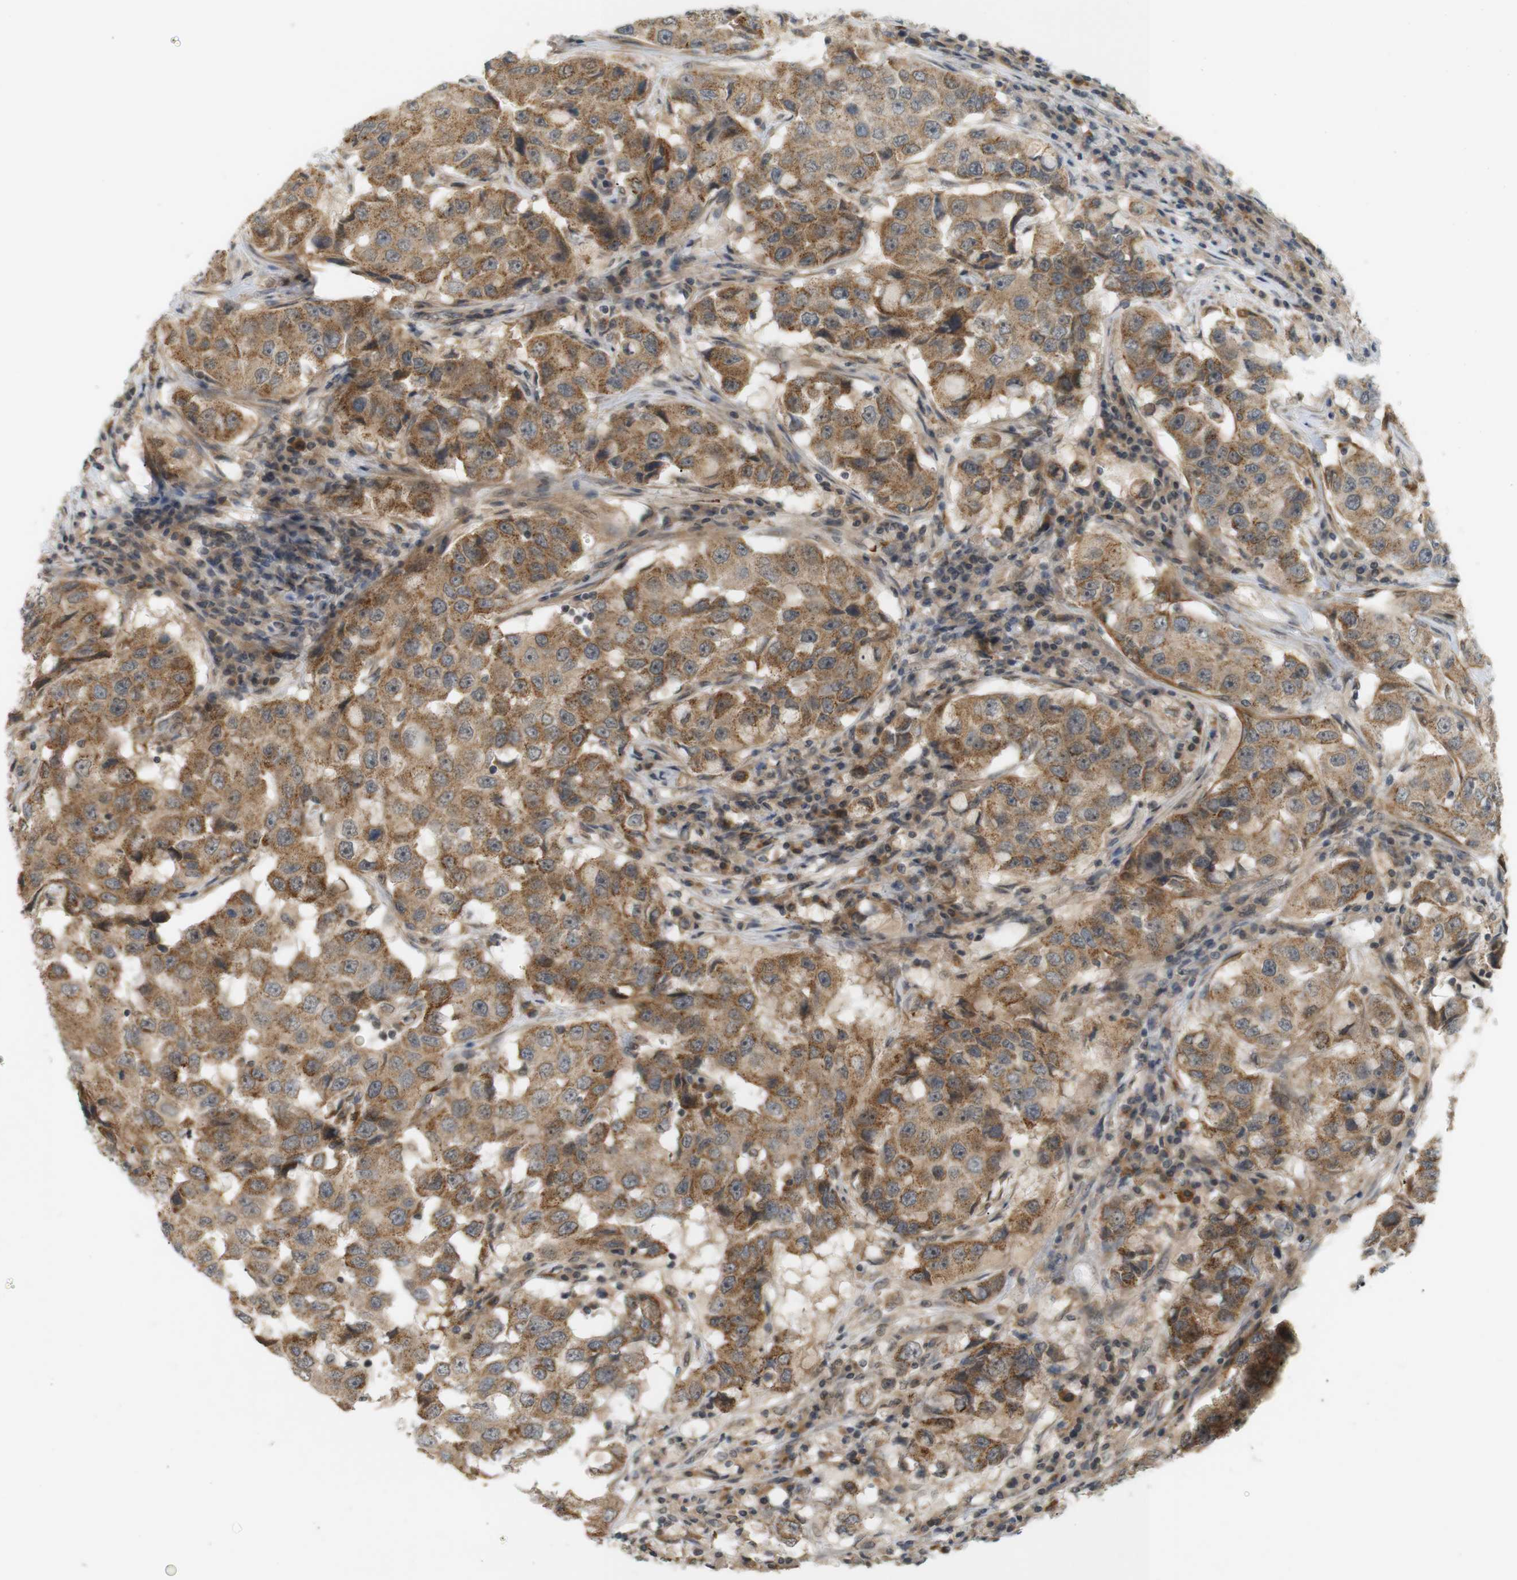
{"staining": {"intensity": "moderate", "quantity": ">75%", "location": "cytoplasmic/membranous"}, "tissue": "breast cancer", "cell_type": "Tumor cells", "image_type": "cancer", "snomed": [{"axis": "morphology", "description": "Duct carcinoma"}, {"axis": "topography", "description": "Breast"}], "caption": "Tumor cells show medium levels of moderate cytoplasmic/membranous positivity in approximately >75% of cells in human breast invasive ductal carcinoma.", "gene": "SOCS6", "patient": {"sex": "female", "age": 27}}